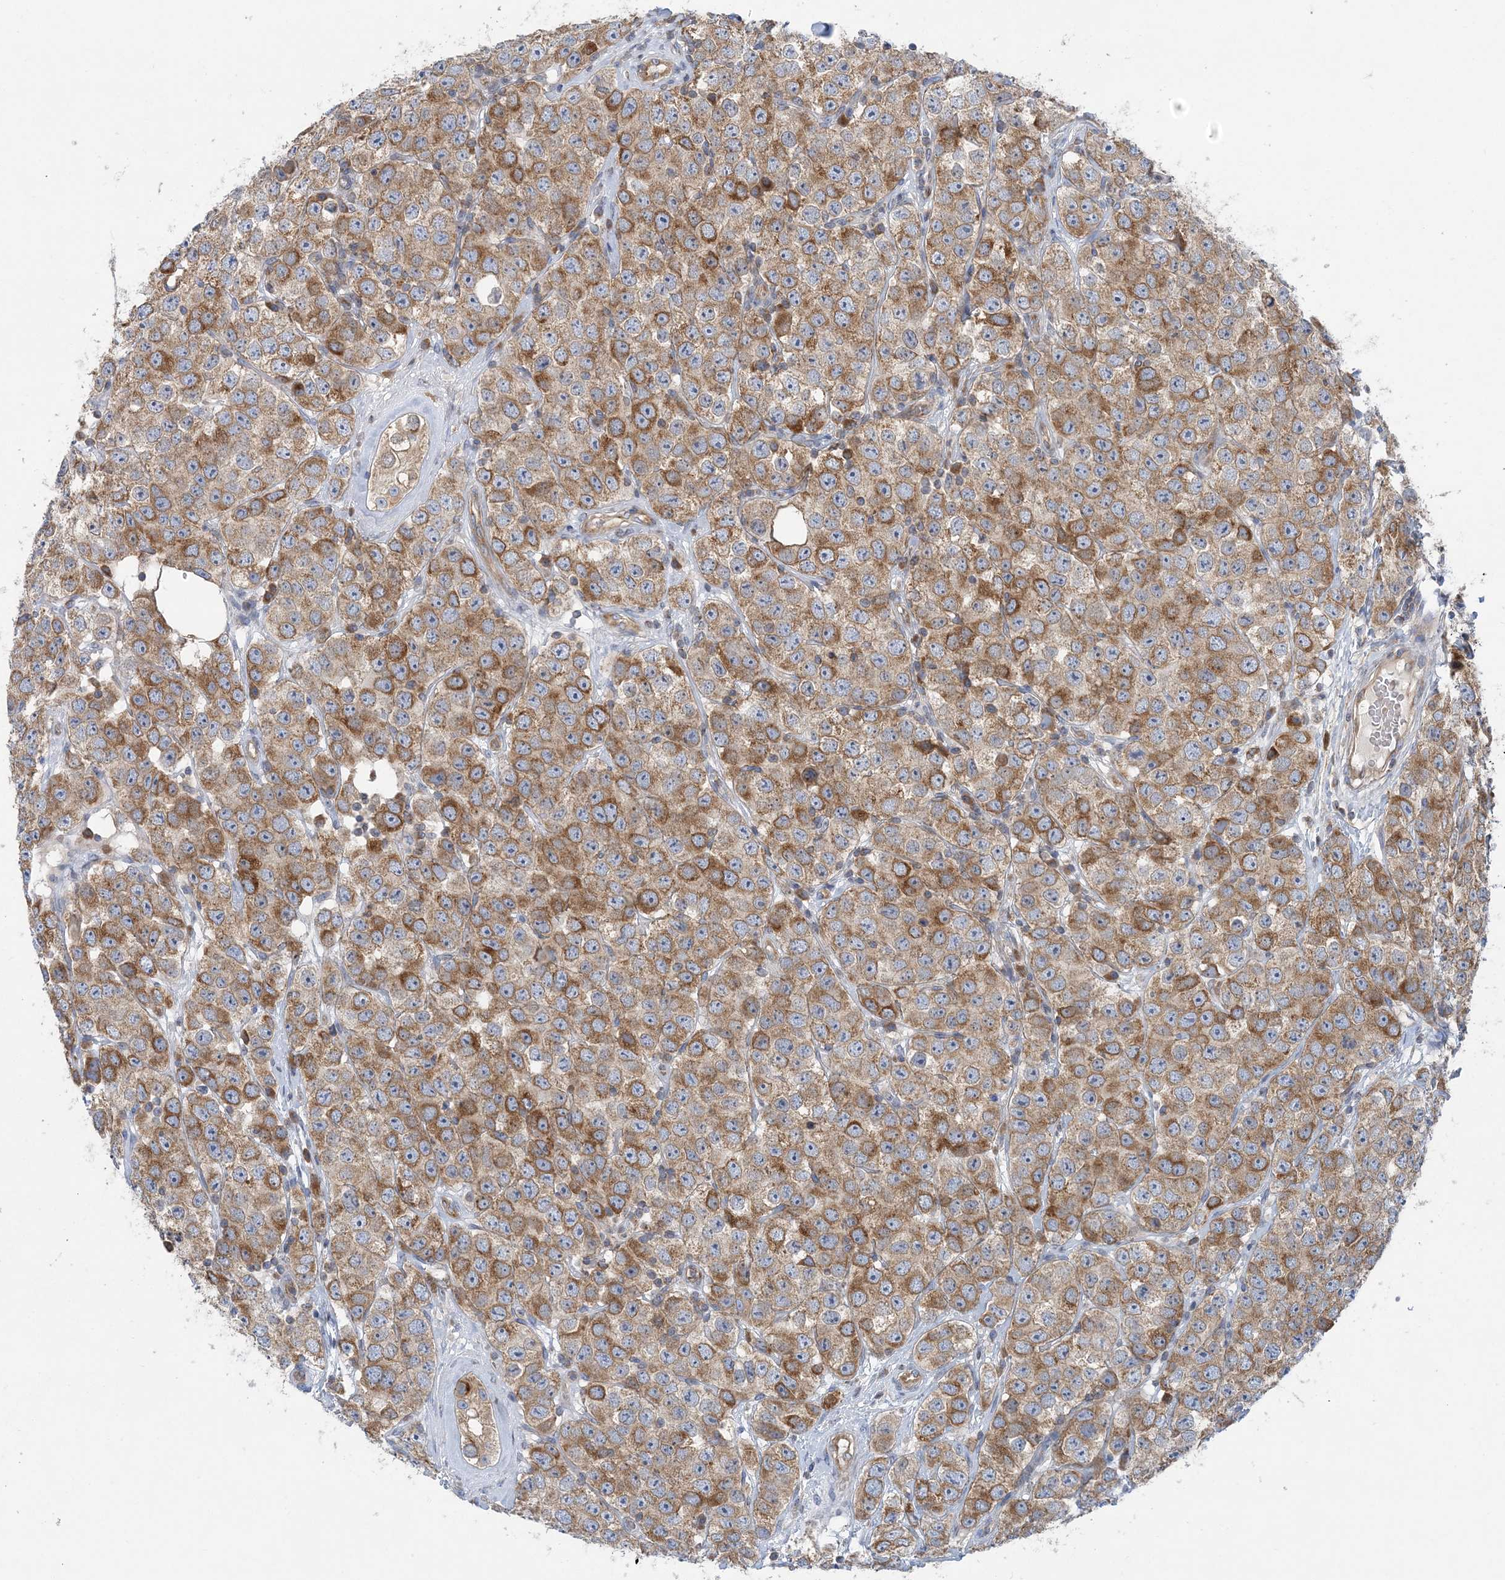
{"staining": {"intensity": "moderate", "quantity": ">75%", "location": "cytoplasmic/membranous"}, "tissue": "testis cancer", "cell_type": "Tumor cells", "image_type": "cancer", "snomed": [{"axis": "morphology", "description": "Seminoma, NOS"}, {"axis": "topography", "description": "Testis"}], "caption": "A micrograph of seminoma (testis) stained for a protein exhibits moderate cytoplasmic/membranous brown staining in tumor cells.", "gene": "FAM114A2", "patient": {"sex": "male", "age": 28}}